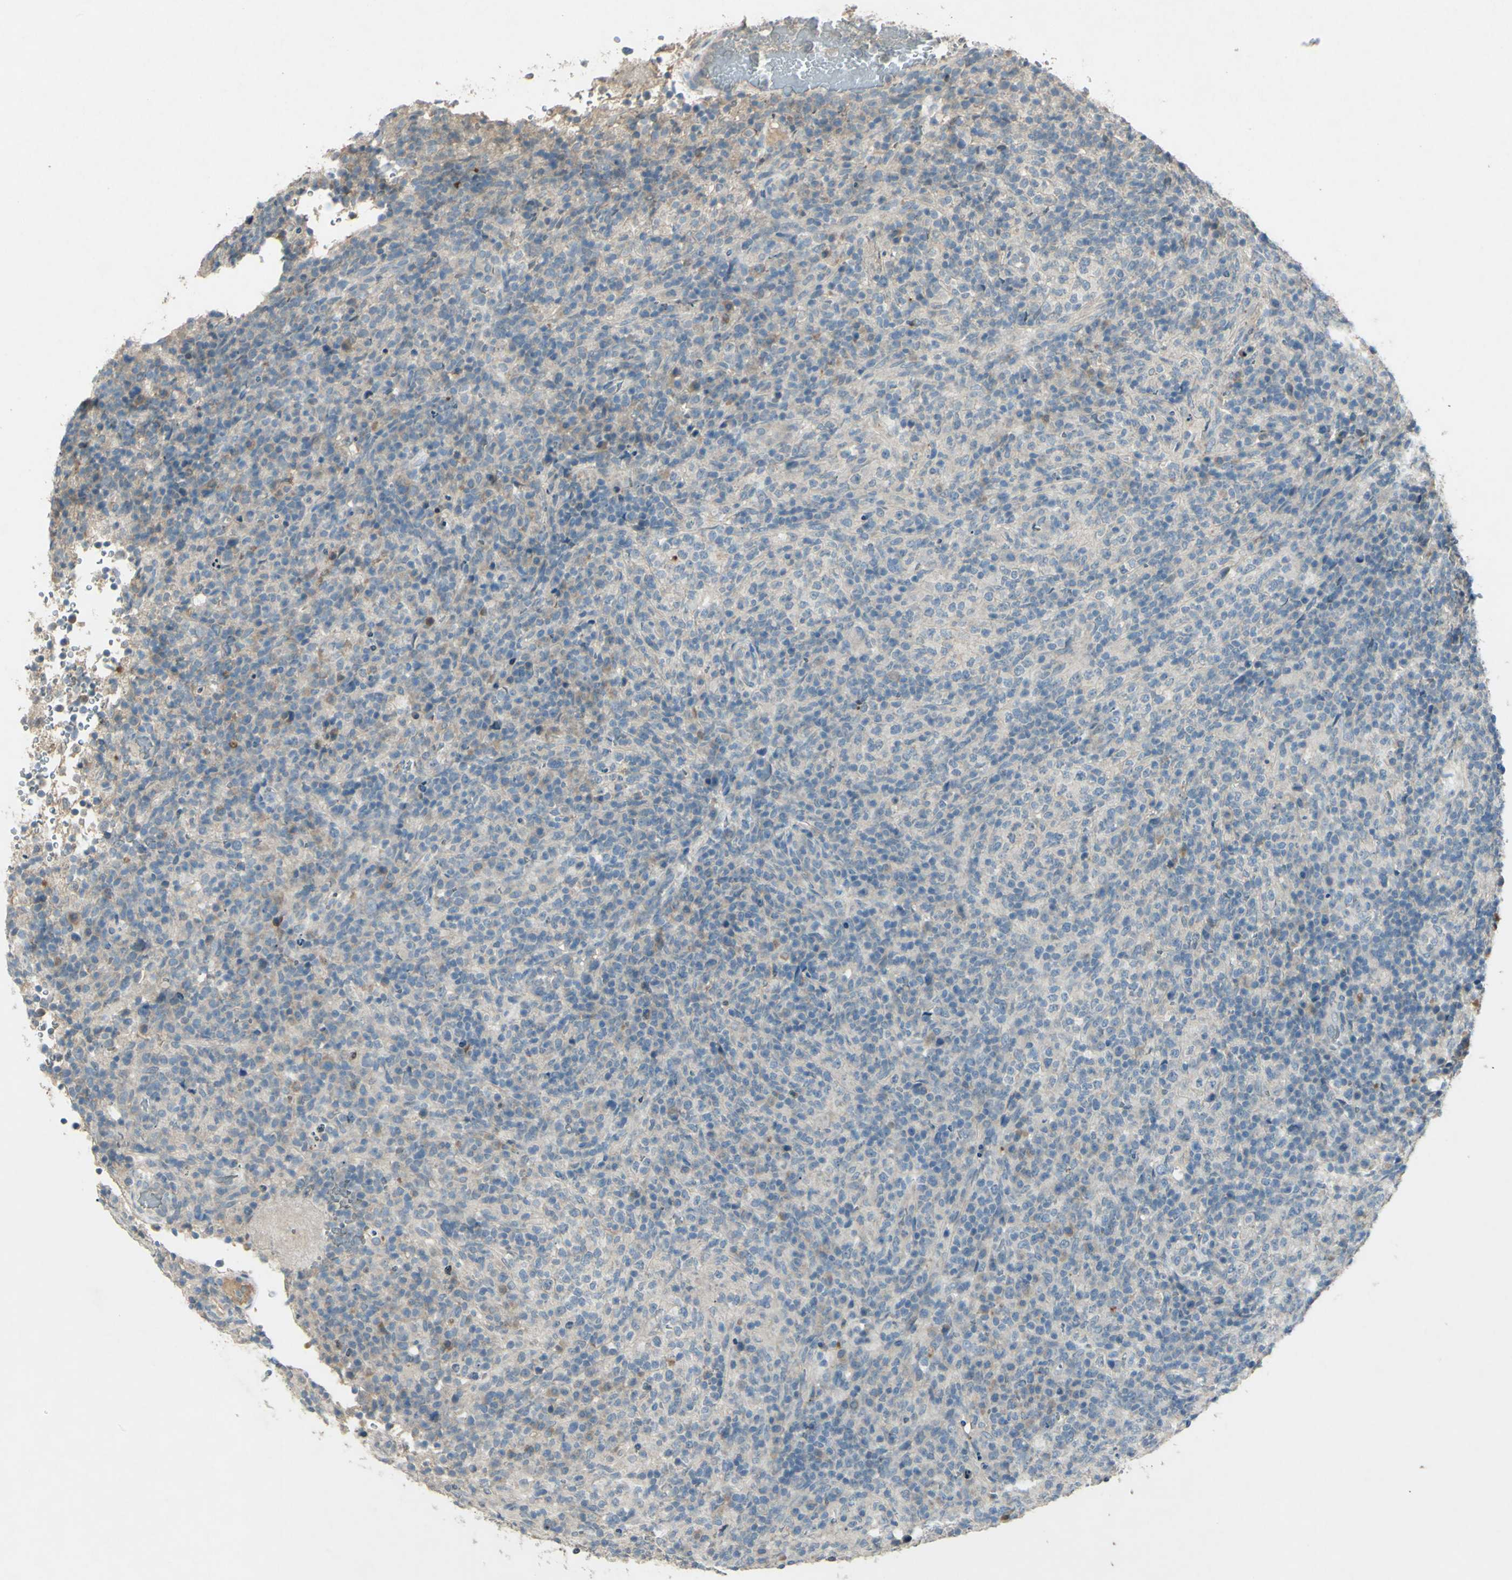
{"staining": {"intensity": "weak", "quantity": "<25%", "location": "cytoplasmic/membranous"}, "tissue": "lymphoma", "cell_type": "Tumor cells", "image_type": "cancer", "snomed": [{"axis": "morphology", "description": "Malignant lymphoma, non-Hodgkin's type, High grade"}, {"axis": "topography", "description": "Lymph node"}], "caption": "Immunohistochemistry image of human lymphoma stained for a protein (brown), which demonstrates no staining in tumor cells. (Brightfield microscopy of DAB (3,3'-diaminobenzidine) immunohistochemistry (IHC) at high magnification).", "gene": "TIMM21", "patient": {"sex": "female", "age": 76}}